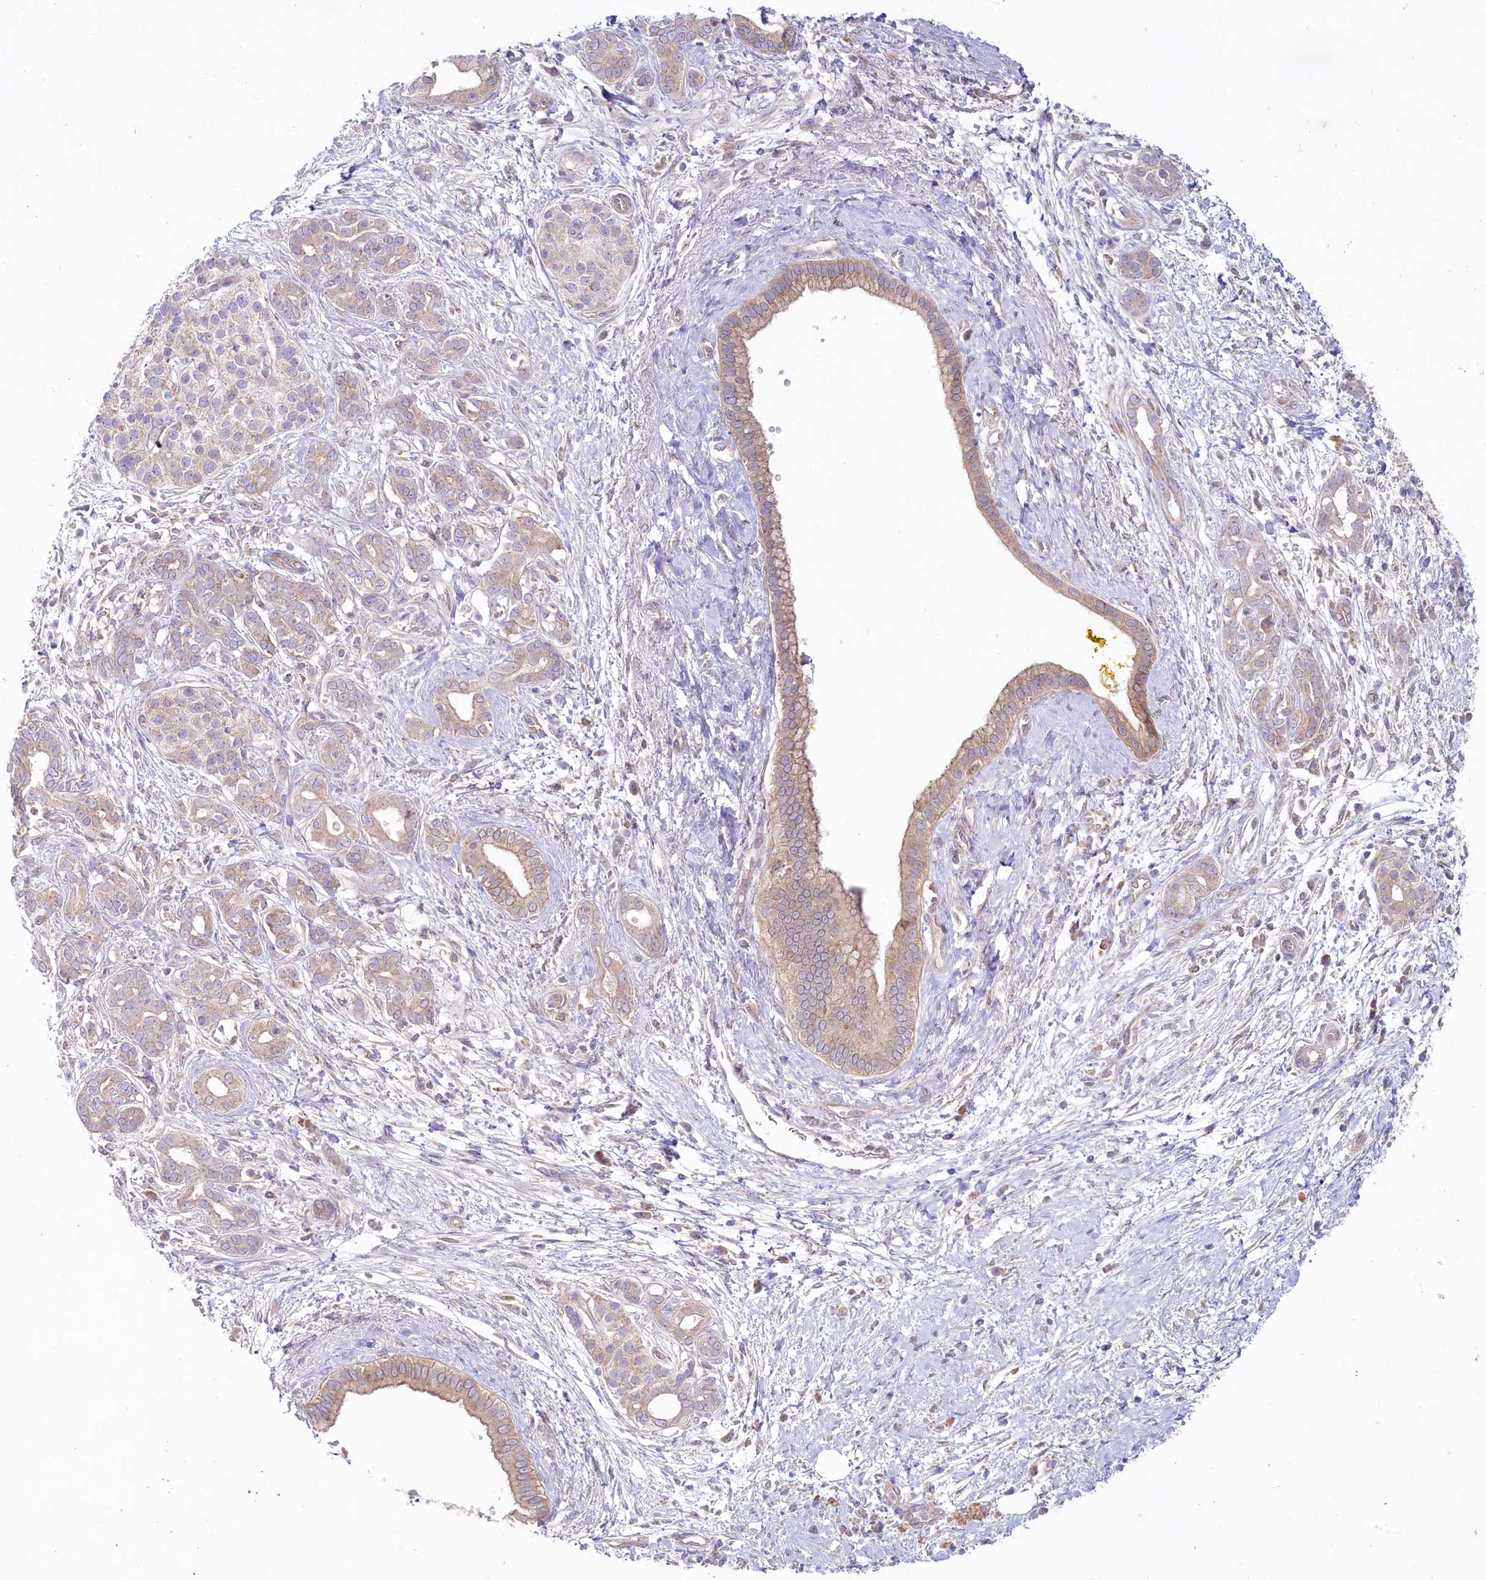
{"staining": {"intensity": "weak", "quantity": ">75%", "location": "cytoplasmic/membranous"}, "tissue": "pancreatic cancer", "cell_type": "Tumor cells", "image_type": "cancer", "snomed": [{"axis": "morphology", "description": "Adenocarcinoma, NOS"}, {"axis": "topography", "description": "Pancreas"}], "caption": "DAB immunohistochemical staining of human pancreatic cancer (adenocarcinoma) reveals weak cytoplasmic/membranous protein expression in approximately >75% of tumor cells.", "gene": "TNIP1", "patient": {"sex": "male", "age": 58}}